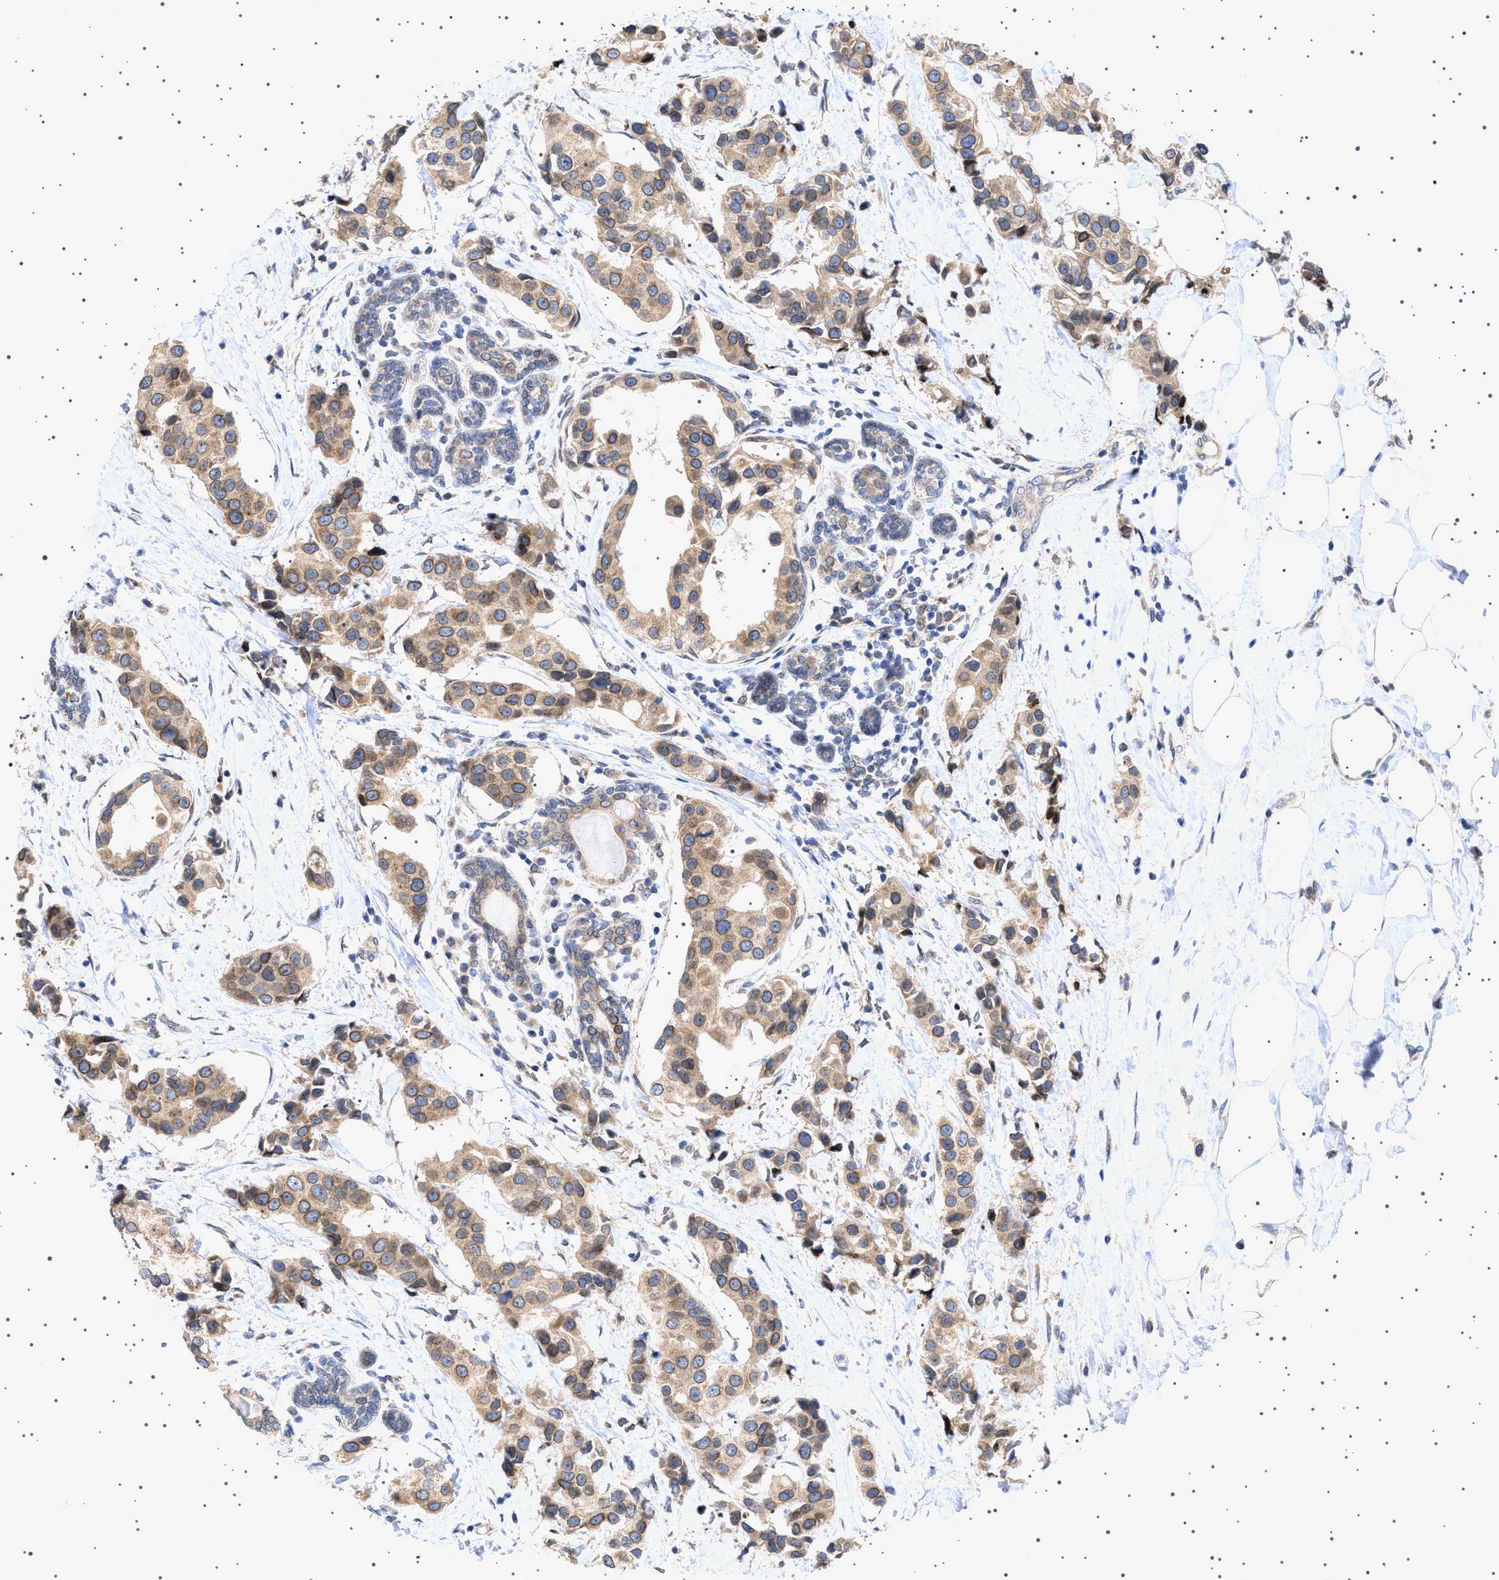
{"staining": {"intensity": "moderate", "quantity": ">75%", "location": "cytoplasmic/membranous,nuclear"}, "tissue": "breast cancer", "cell_type": "Tumor cells", "image_type": "cancer", "snomed": [{"axis": "morphology", "description": "Normal tissue, NOS"}, {"axis": "morphology", "description": "Duct carcinoma"}, {"axis": "topography", "description": "Breast"}], "caption": "Intraductal carcinoma (breast) stained with a protein marker exhibits moderate staining in tumor cells.", "gene": "NUP93", "patient": {"sex": "female", "age": 39}}